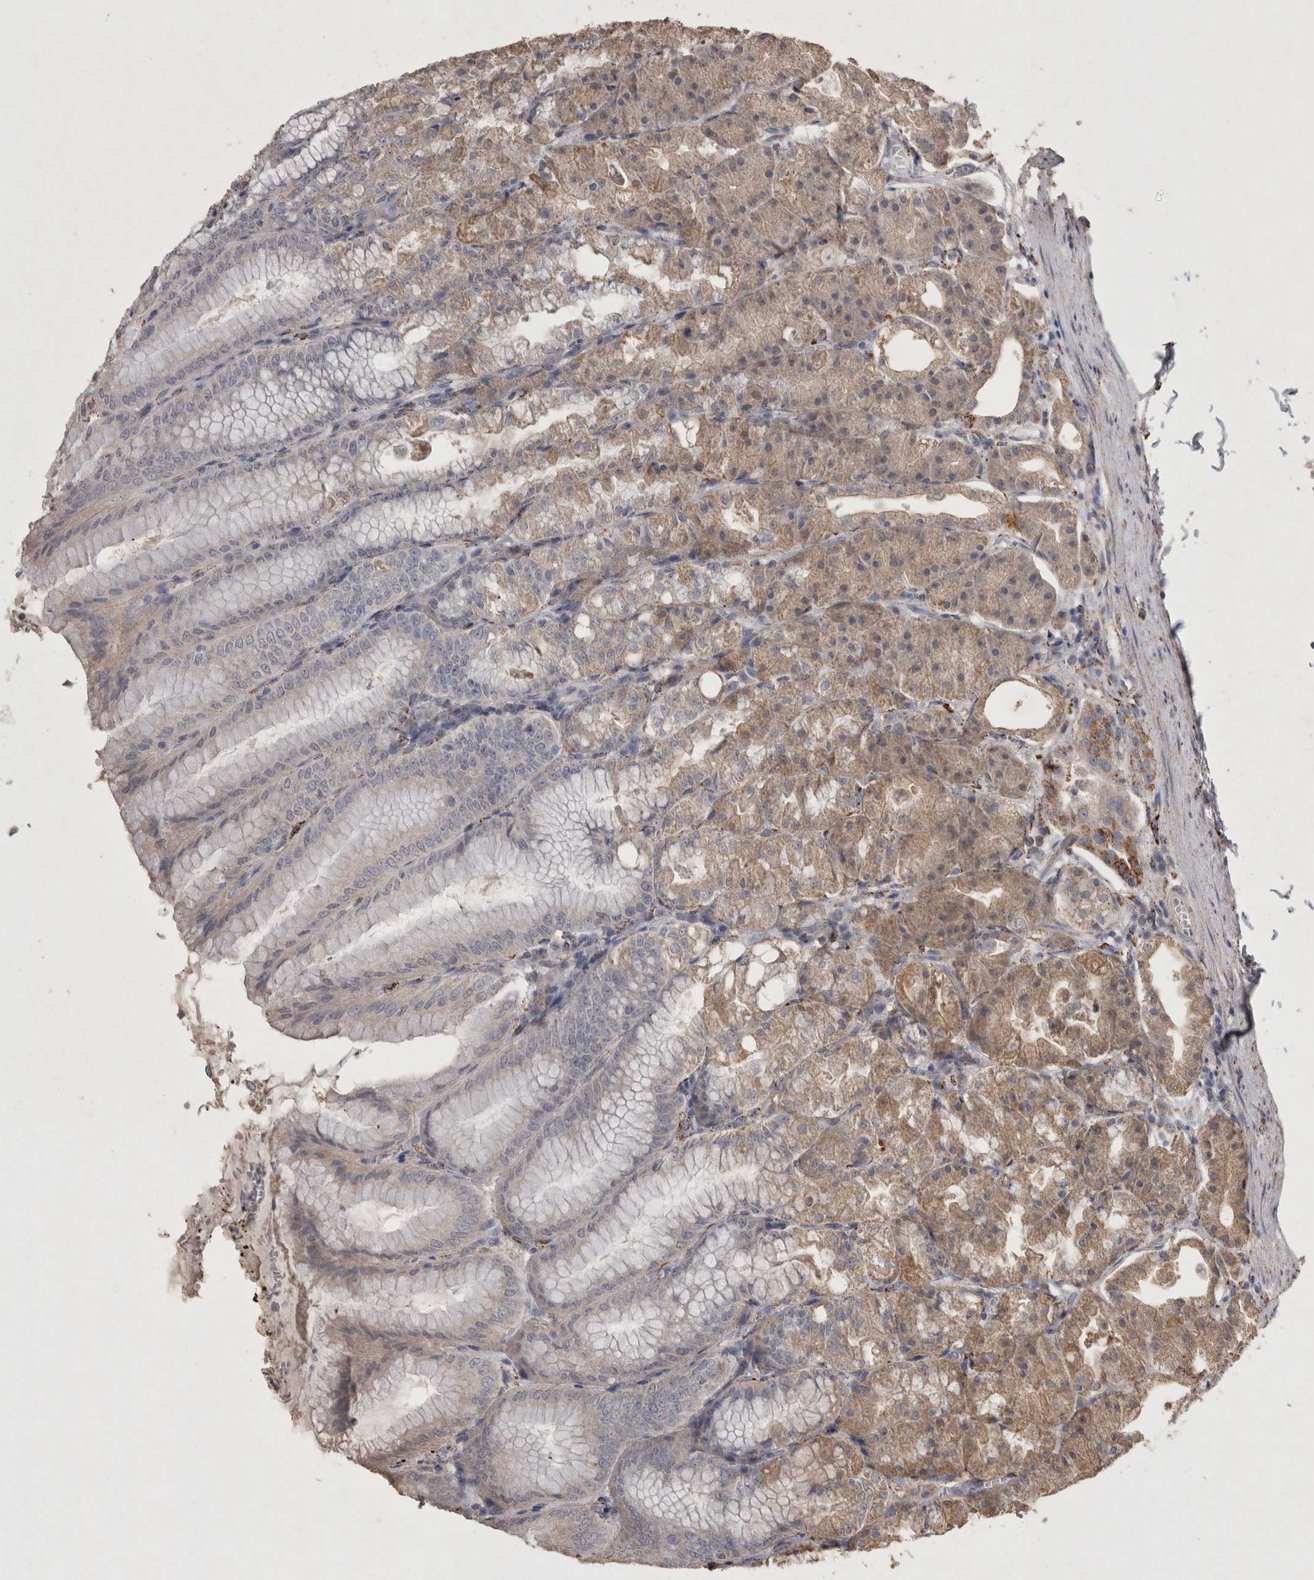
{"staining": {"intensity": "moderate", "quantity": "25%-75%", "location": "cytoplasmic/membranous"}, "tissue": "stomach", "cell_type": "Glandular cells", "image_type": "normal", "snomed": [{"axis": "morphology", "description": "Normal tissue, NOS"}, {"axis": "topography", "description": "Stomach, lower"}], "caption": "IHC (DAB (3,3'-diaminobenzidine)) staining of unremarkable human stomach reveals moderate cytoplasmic/membranous protein staining in about 25%-75% of glandular cells. (Stains: DAB in brown, nuclei in blue, Microscopy: brightfield microscopy at high magnification).", "gene": "DKK3", "patient": {"sex": "male", "age": 71}}